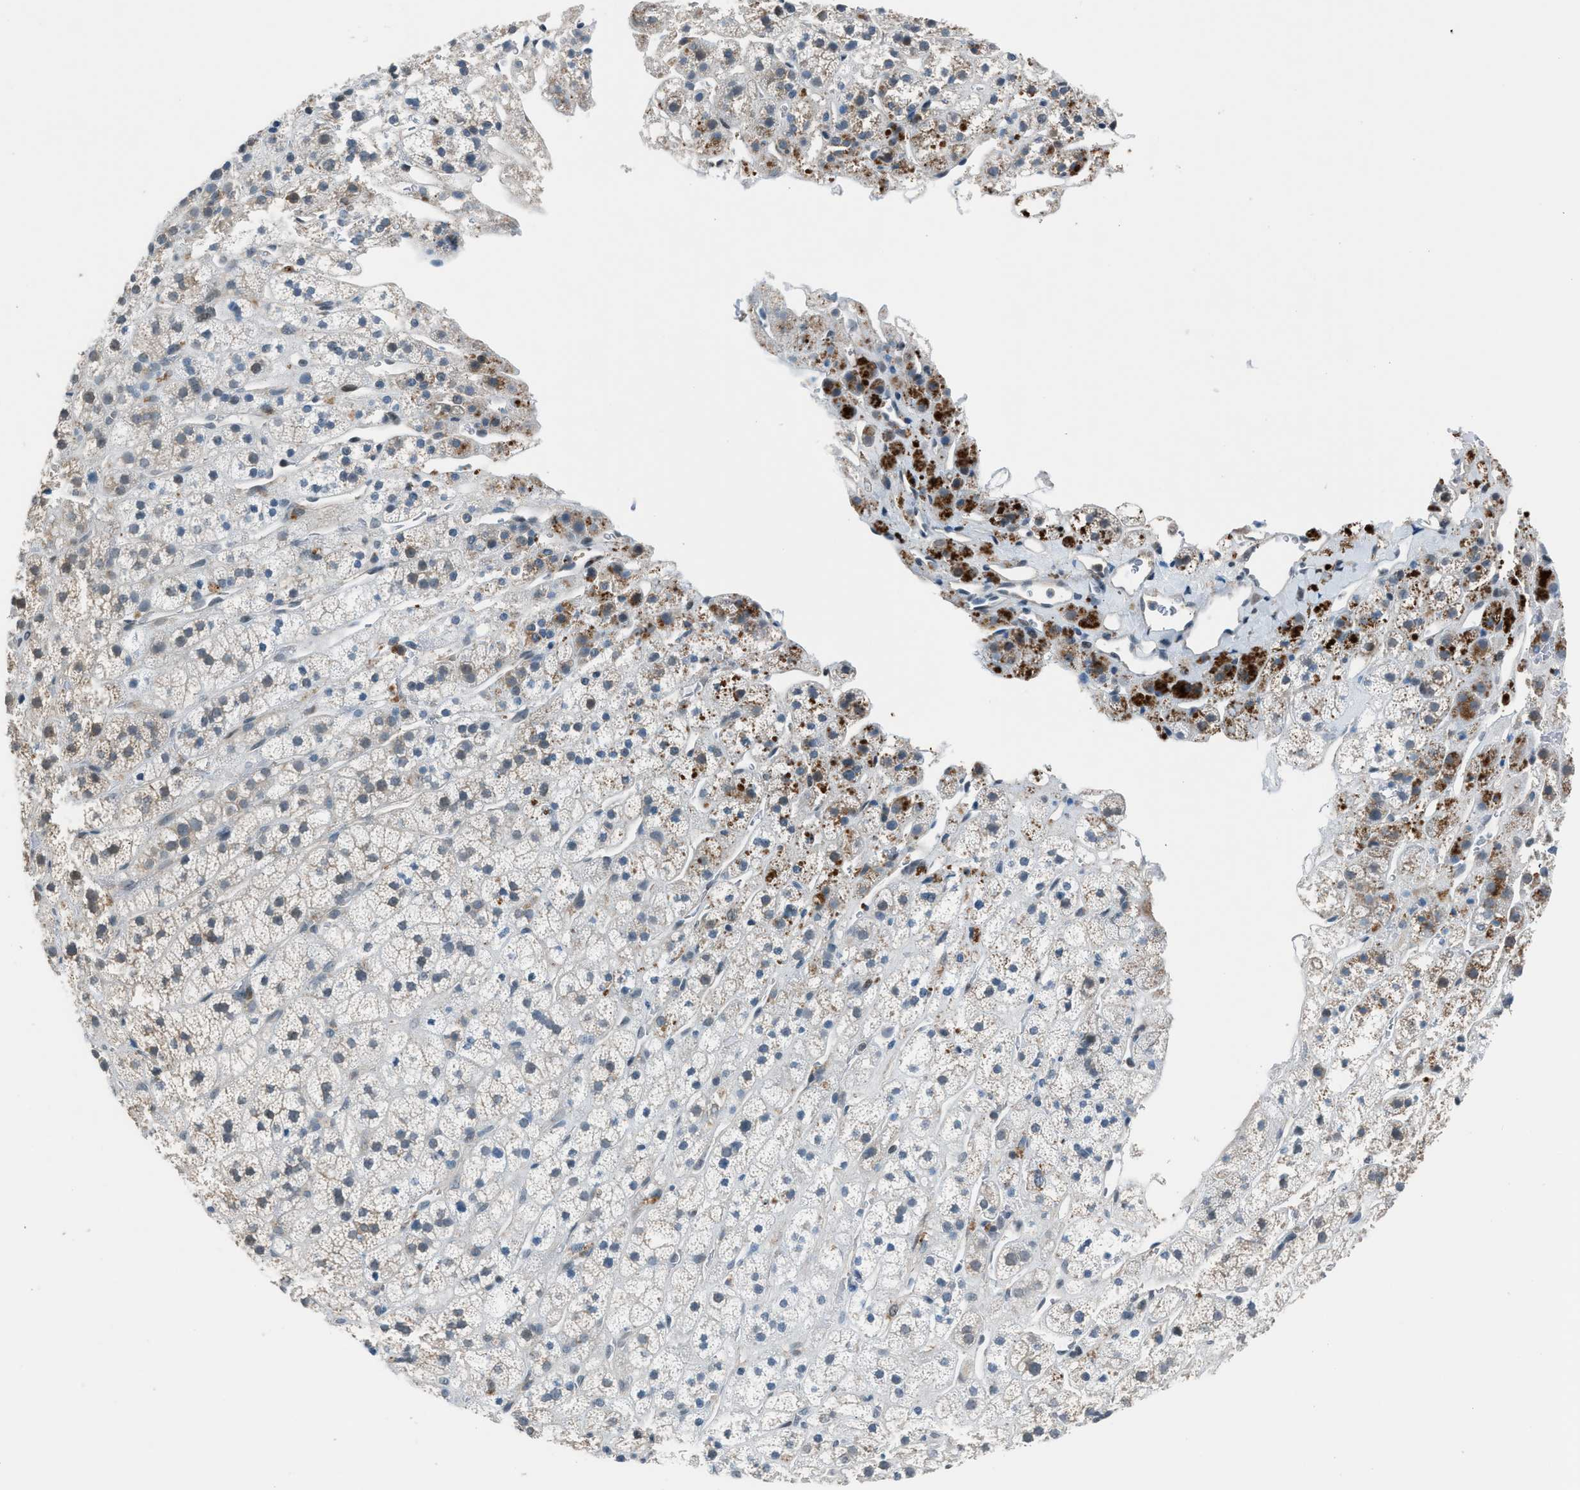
{"staining": {"intensity": "moderate", "quantity": "<25%", "location": "cytoplasmic/membranous"}, "tissue": "adrenal gland", "cell_type": "Glandular cells", "image_type": "normal", "snomed": [{"axis": "morphology", "description": "Normal tissue, NOS"}, {"axis": "topography", "description": "Adrenal gland"}], "caption": "Glandular cells exhibit low levels of moderate cytoplasmic/membranous staining in approximately <25% of cells in benign human adrenal gland. (Stains: DAB in brown, nuclei in blue, Microscopy: brightfield microscopy at high magnification).", "gene": "LMLN", "patient": {"sex": "male", "age": 56}}